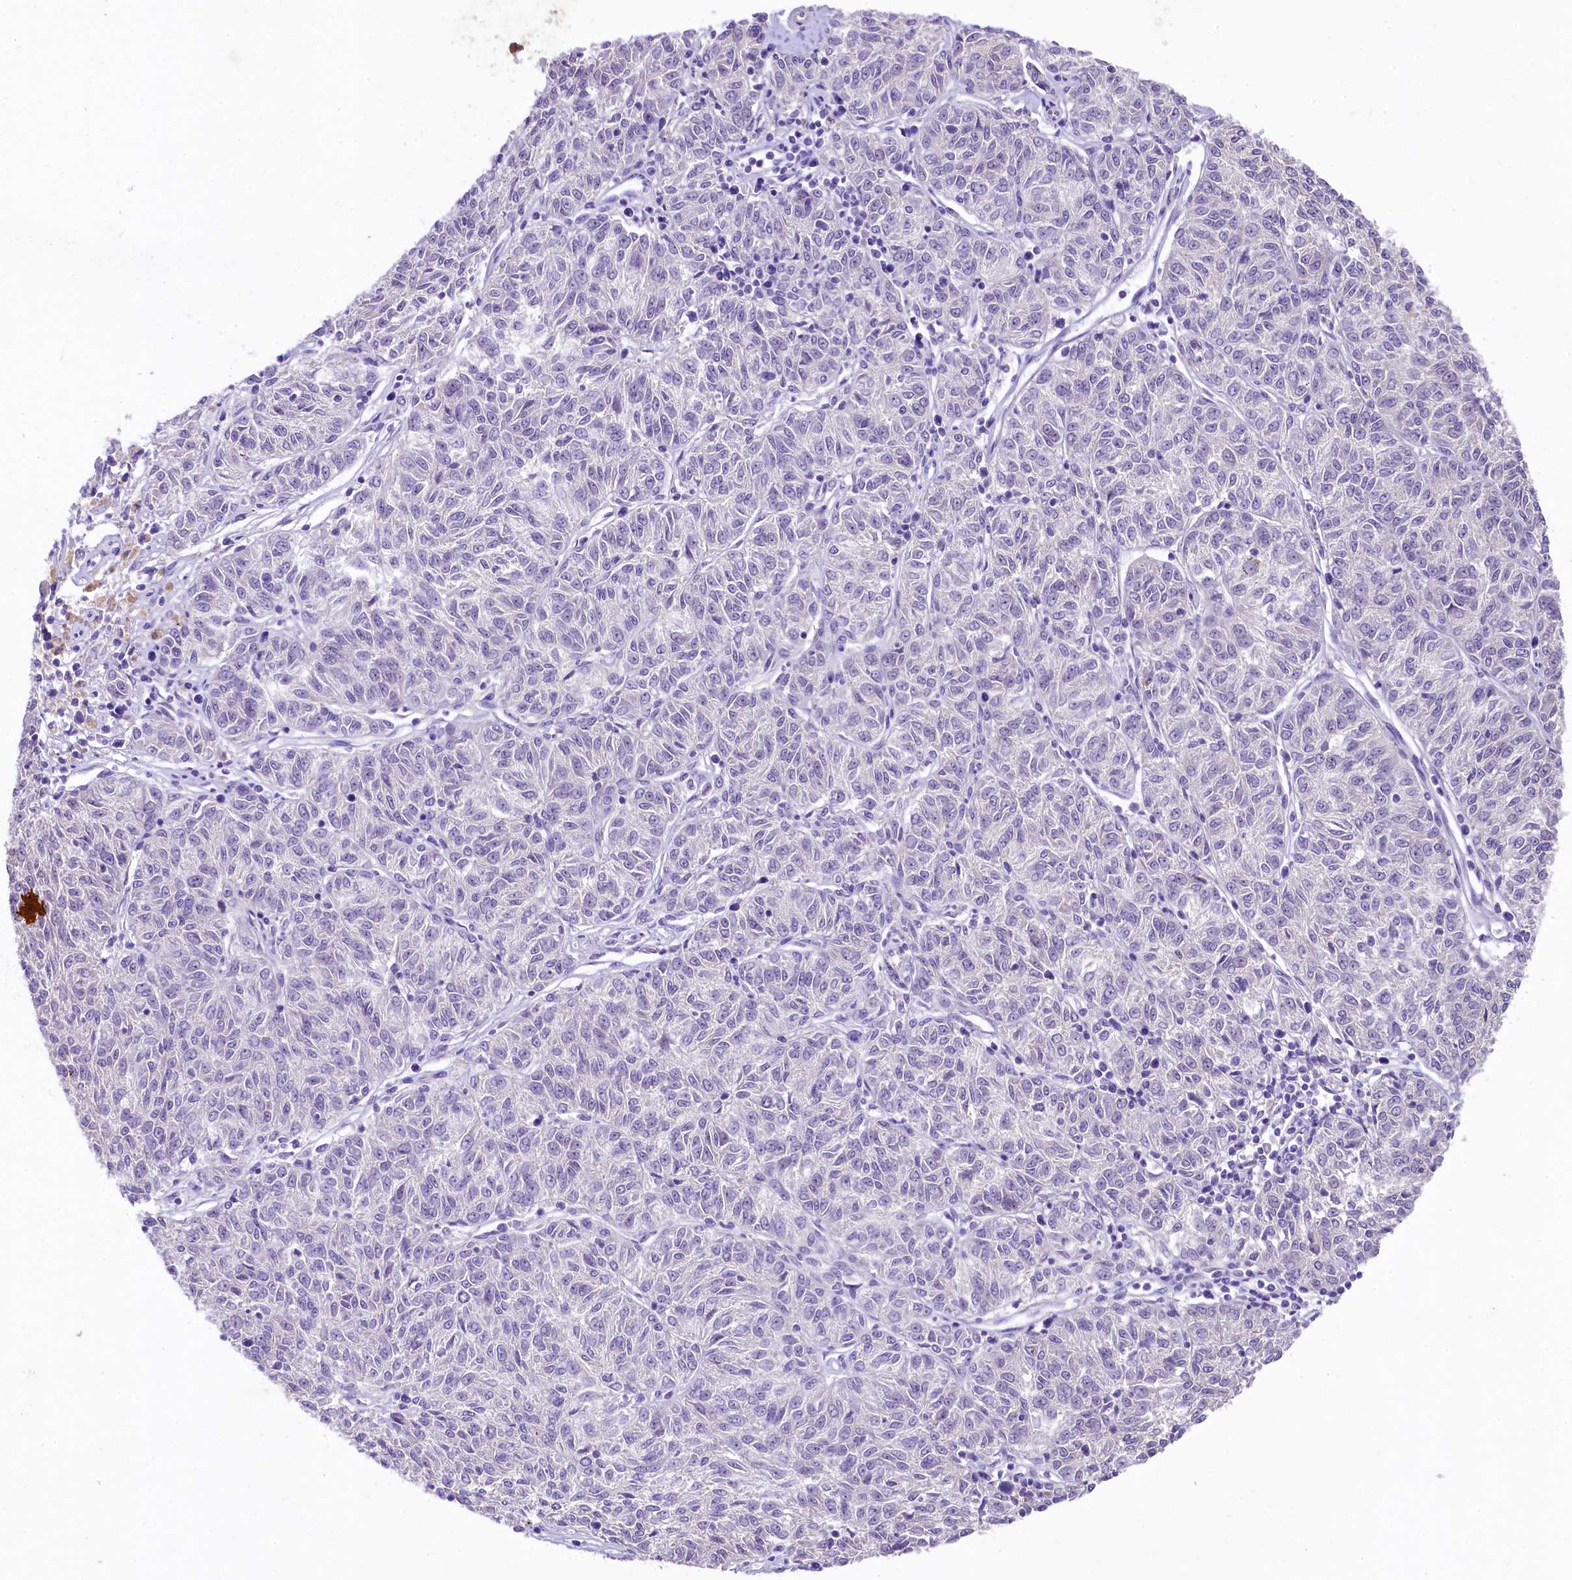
{"staining": {"intensity": "negative", "quantity": "none", "location": "none"}, "tissue": "melanoma", "cell_type": "Tumor cells", "image_type": "cancer", "snomed": [{"axis": "morphology", "description": "Malignant melanoma, NOS"}, {"axis": "topography", "description": "Skin"}], "caption": "This micrograph is of melanoma stained with immunohistochemistry to label a protein in brown with the nuclei are counter-stained blue. There is no staining in tumor cells.", "gene": "UBXN6", "patient": {"sex": "female", "age": 72}}